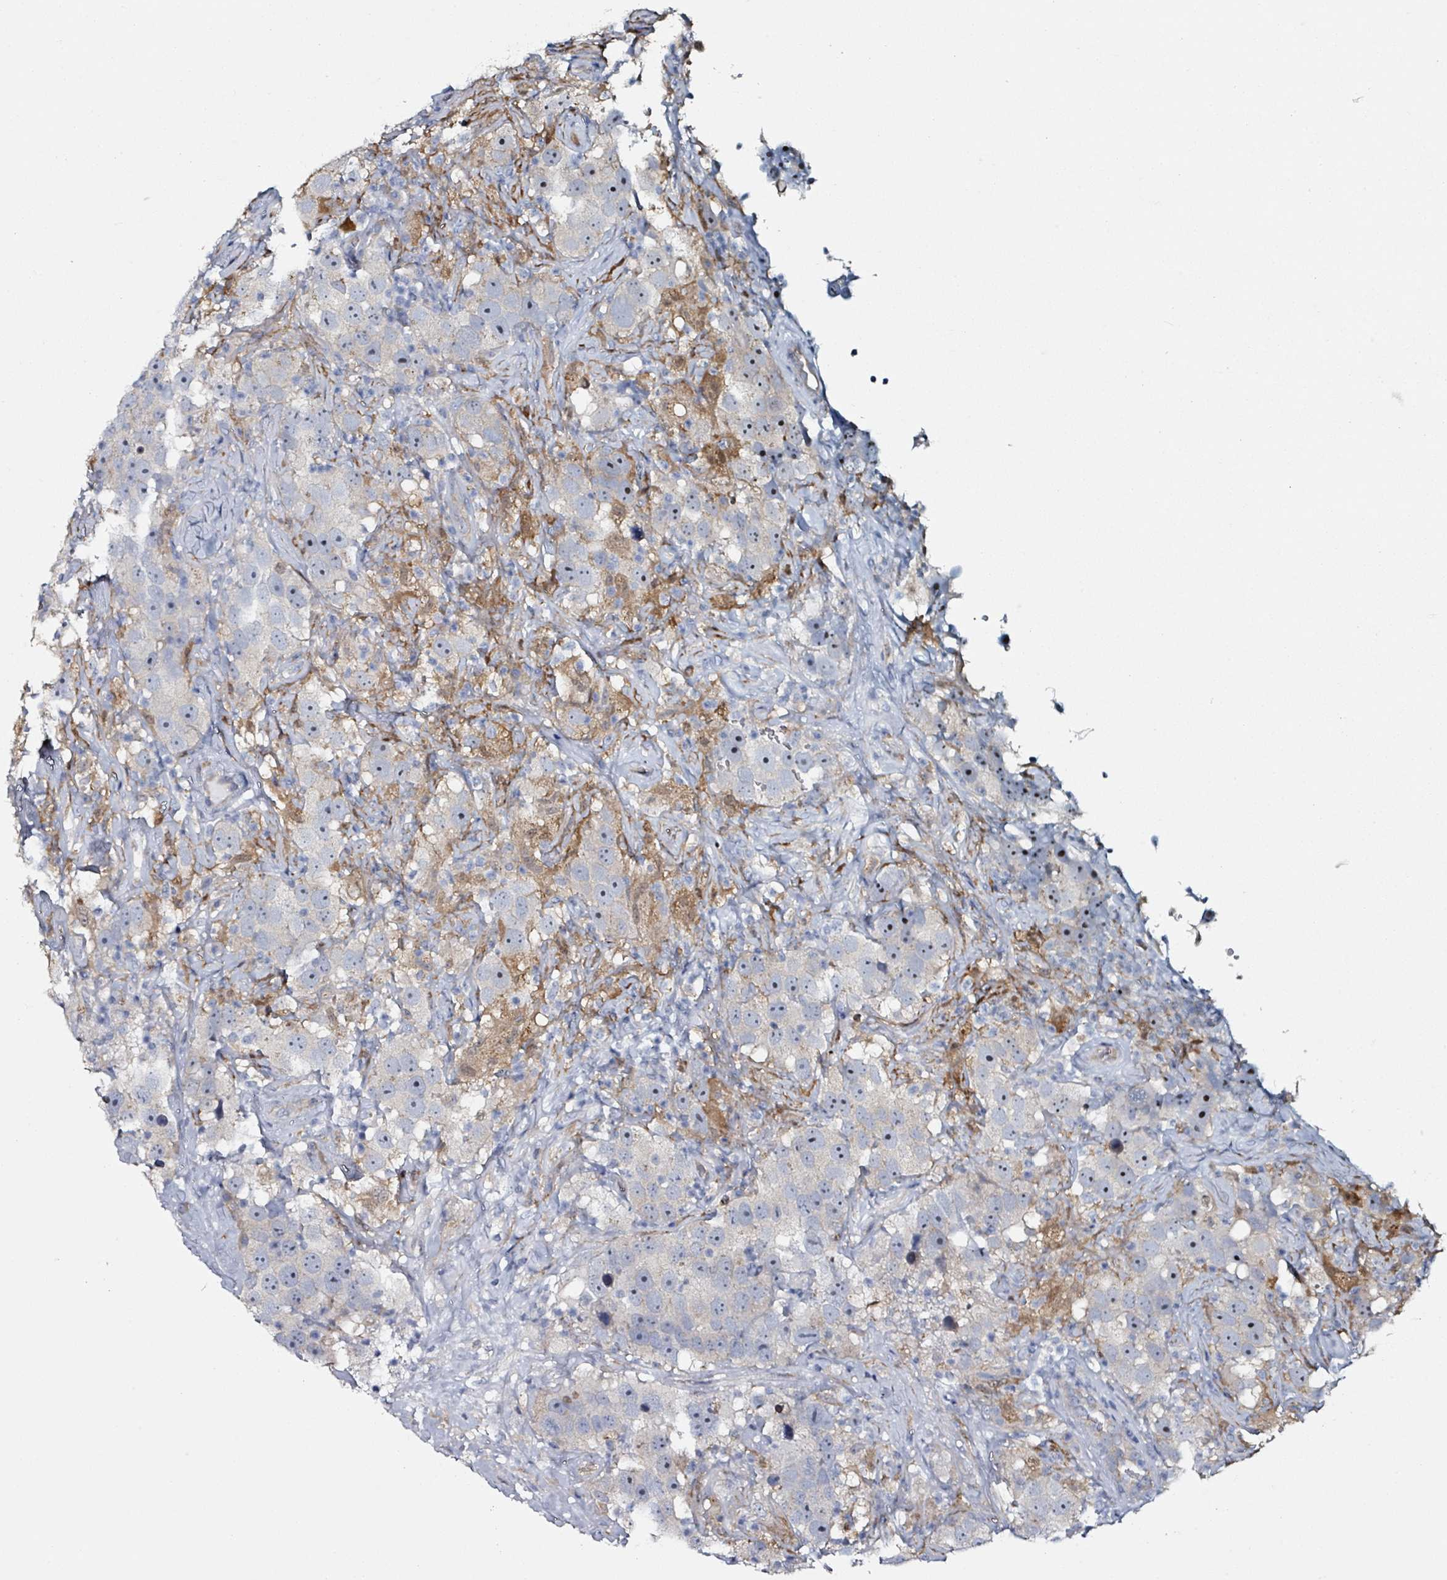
{"staining": {"intensity": "negative", "quantity": "none", "location": "none"}, "tissue": "testis cancer", "cell_type": "Tumor cells", "image_type": "cancer", "snomed": [{"axis": "morphology", "description": "Seminoma, NOS"}, {"axis": "topography", "description": "Testis"}], "caption": "A photomicrograph of human testis cancer (seminoma) is negative for staining in tumor cells.", "gene": "B3GAT3", "patient": {"sex": "male", "age": 49}}